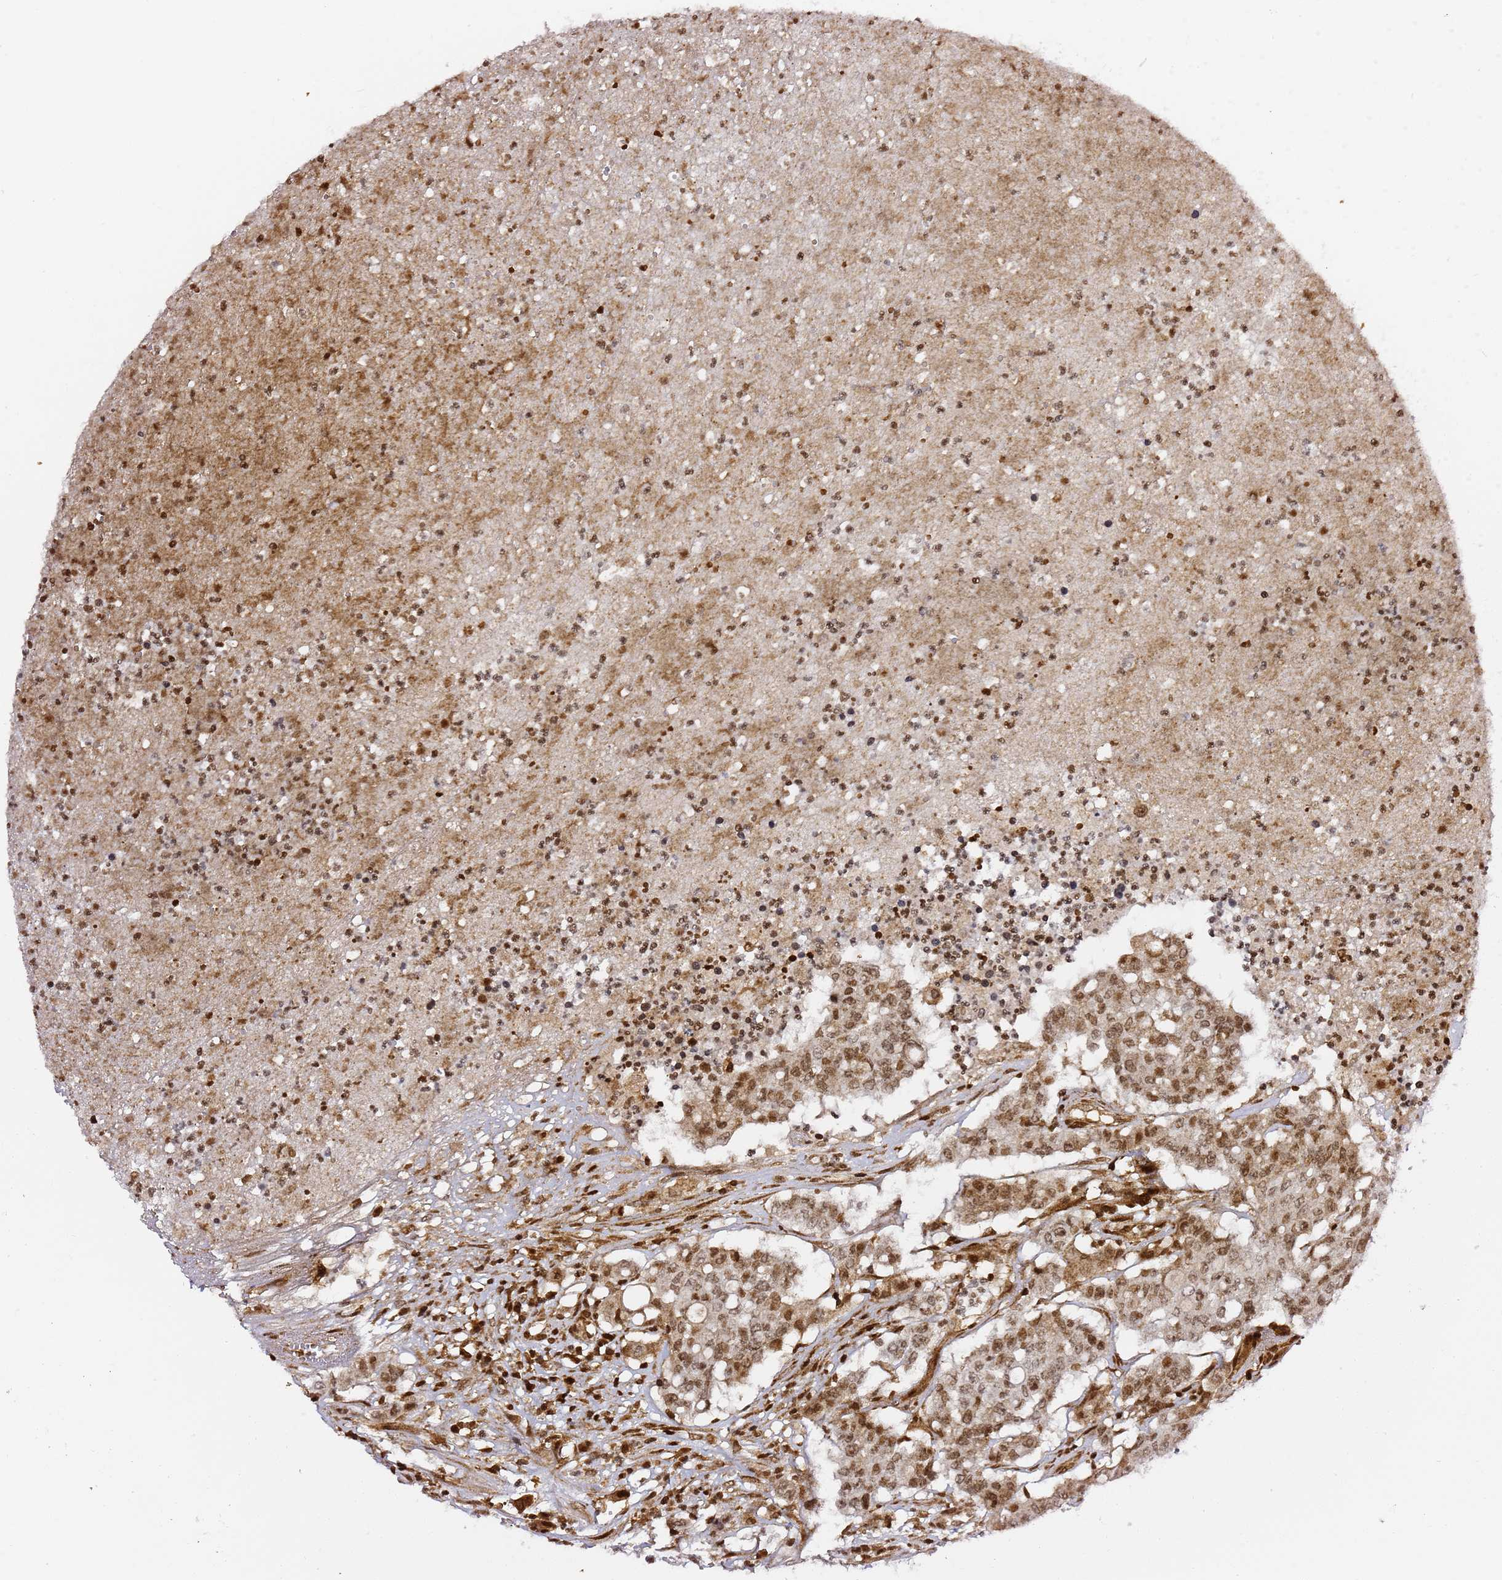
{"staining": {"intensity": "moderate", "quantity": ">75%", "location": "nuclear"}, "tissue": "colorectal cancer", "cell_type": "Tumor cells", "image_type": "cancer", "snomed": [{"axis": "morphology", "description": "Adenocarcinoma, NOS"}, {"axis": "topography", "description": "Colon"}], "caption": "Brown immunohistochemical staining in colorectal adenocarcinoma exhibits moderate nuclear staining in about >75% of tumor cells.", "gene": "GBP2", "patient": {"sex": "male", "age": 51}}